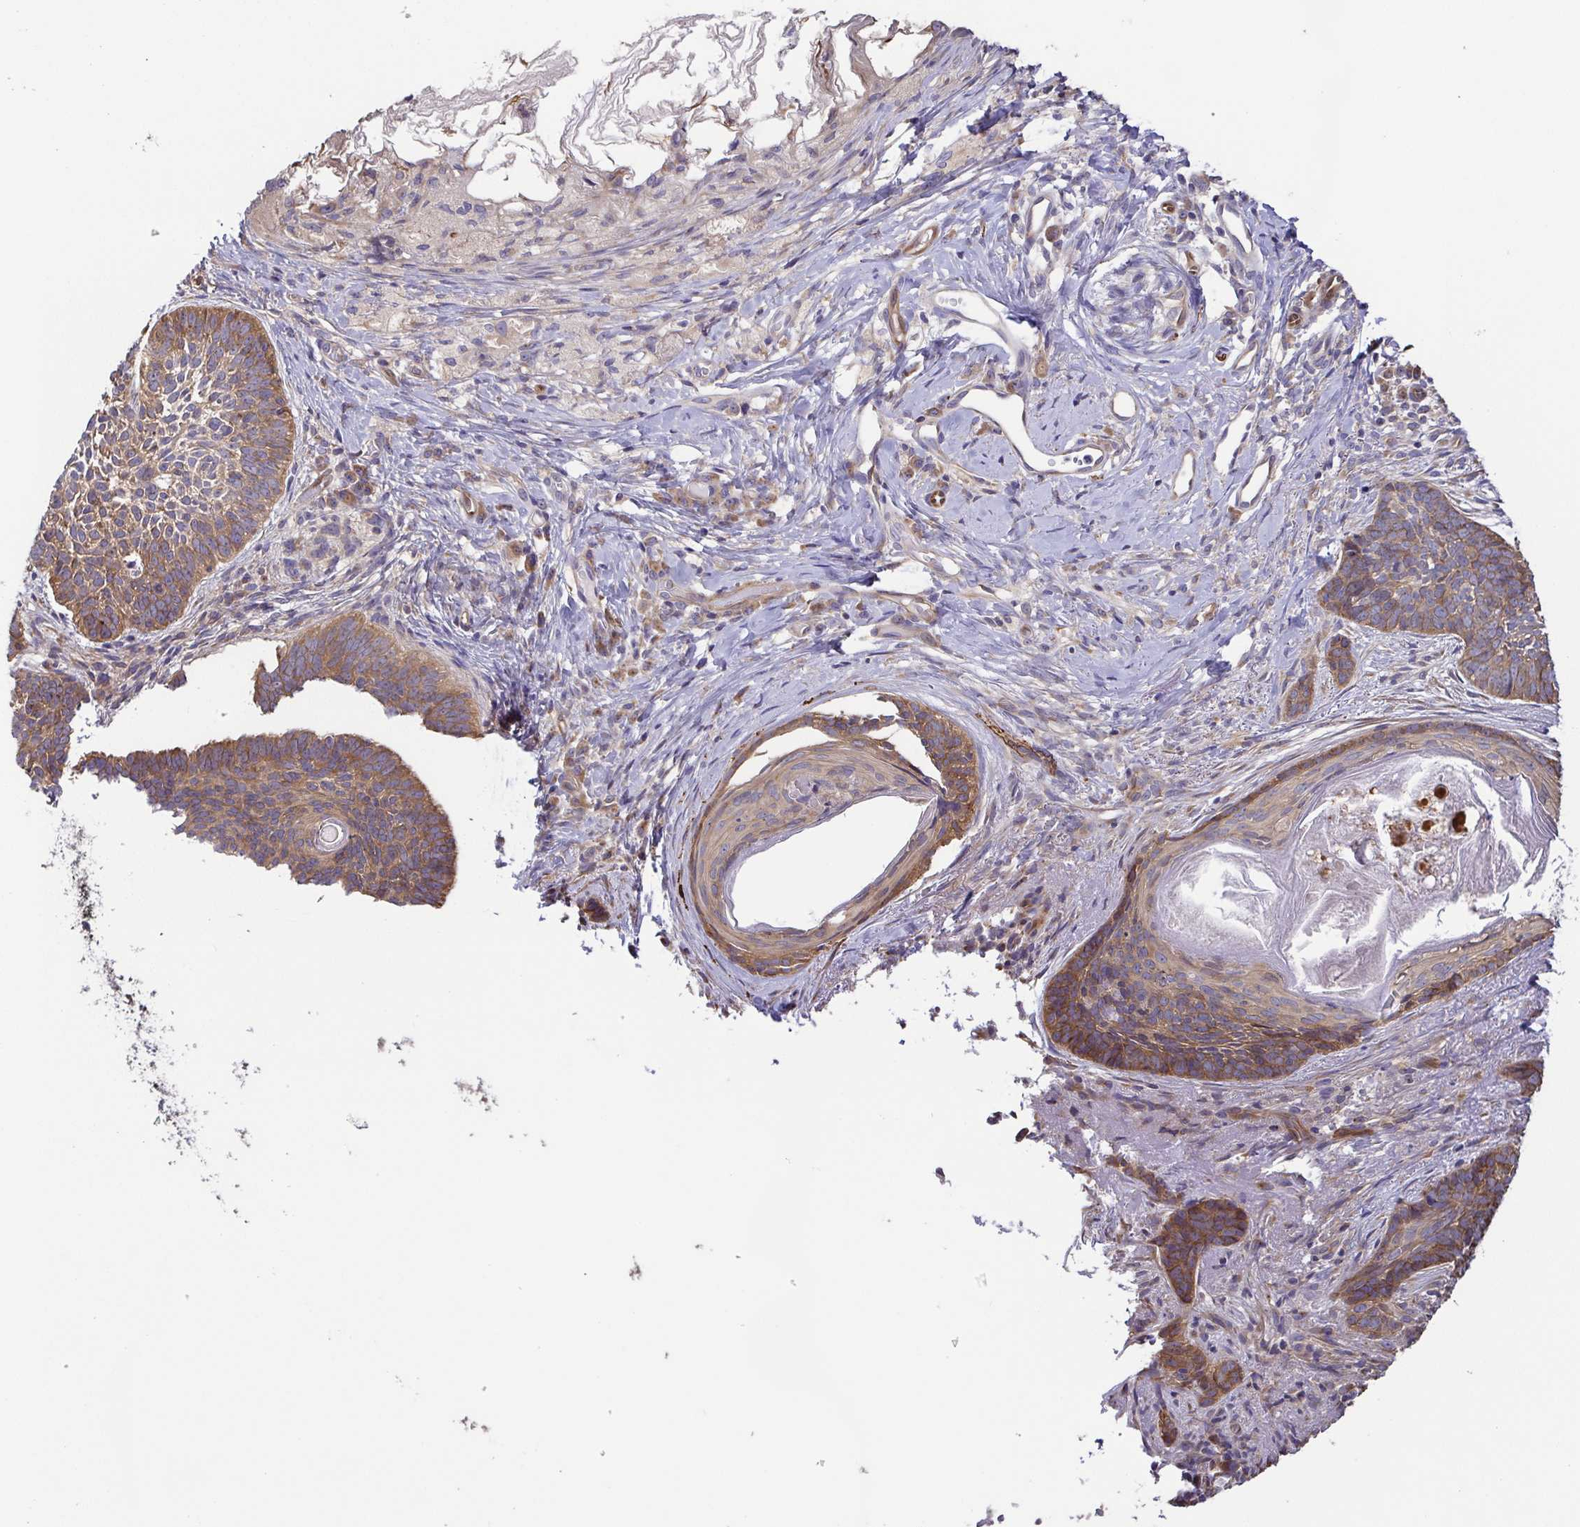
{"staining": {"intensity": "moderate", "quantity": ">75%", "location": "cytoplasmic/membranous"}, "tissue": "skin cancer", "cell_type": "Tumor cells", "image_type": "cancer", "snomed": [{"axis": "morphology", "description": "Basal cell carcinoma"}, {"axis": "topography", "description": "Skin"}], "caption": "Tumor cells exhibit moderate cytoplasmic/membranous positivity in approximately >75% of cells in skin basal cell carcinoma.", "gene": "EIF3D", "patient": {"sex": "female", "age": 74}}